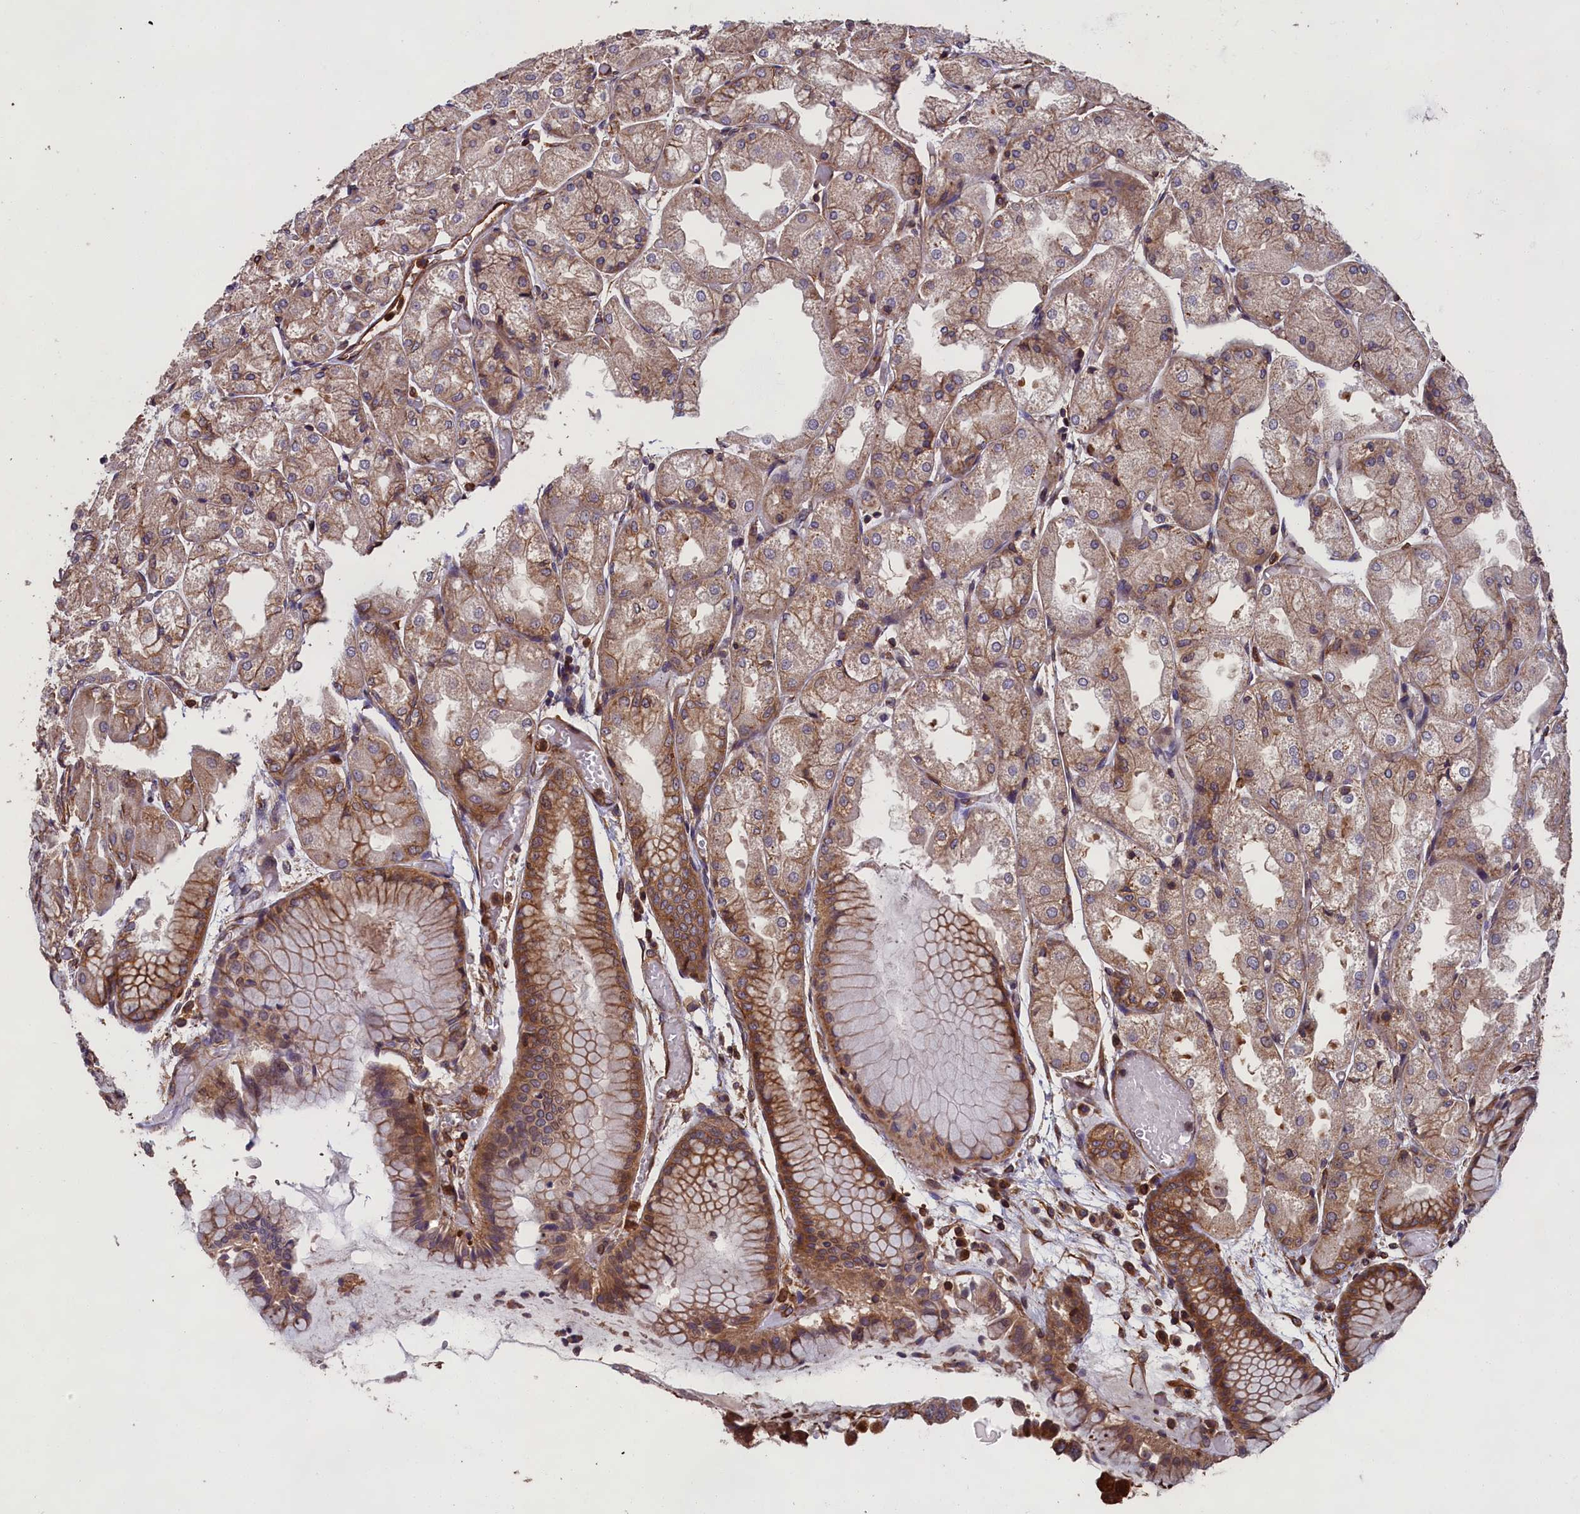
{"staining": {"intensity": "strong", "quantity": "25%-75%", "location": "cytoplasmic/membranous"}, "tissue": "stomach", "cell_type": "Glandular cells", "image_type": "normal", "snomed": [{"axis": "morphology", "description": "Normal tissue, NOS"}, {"axis": "topography", "description": "Stomach, upper"}], "caption": "An IHC photomicrograph of benign tissue is shown. Protein staining in brown highlights strong cytoplasmic/membranous positivity in stomach within glandular cells.", "gene": "CCDC124", "patient": {"sex": "male", "age": 72}}